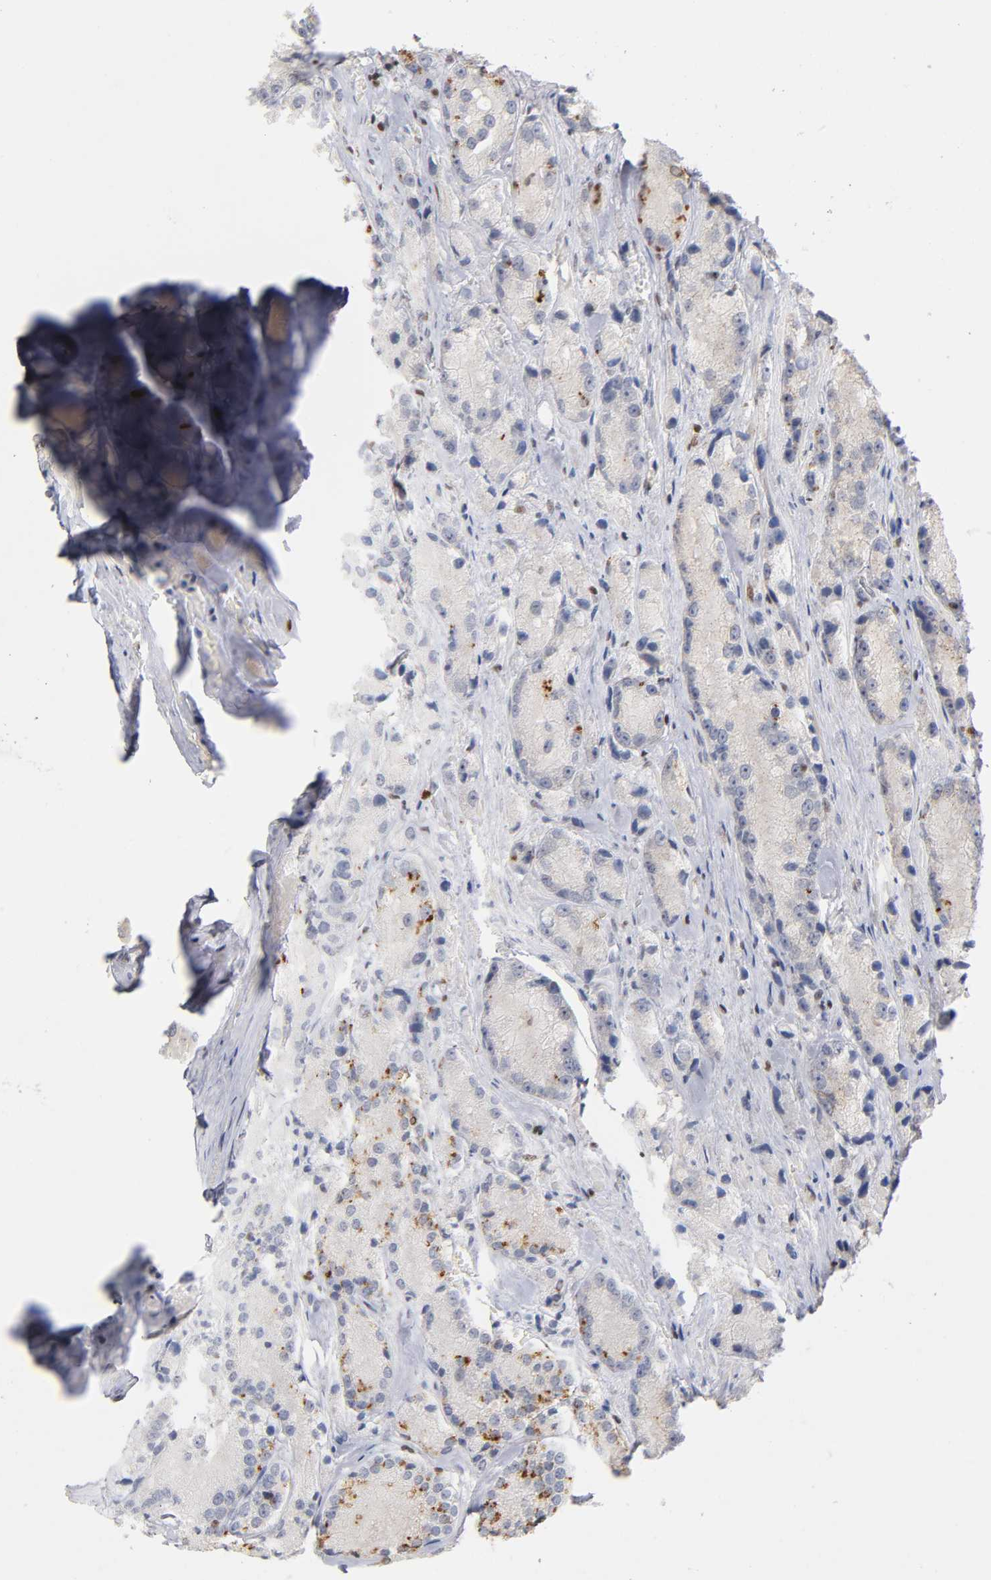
{"staining": {"intensity": "weak", "quantity": "<25%", "location": "cytoplasmic/membranous"}, "tissue": "prostate cancer", "cell_type": "Tumor cells", "image_type": "cancer", "snomed": [{"axis": "morphology", "description": "Adenocarcinoma, Low grade"}, {"axis": "topography", "description": "Prostate"}], "caption": "Tumor cells show no significant staining in adenocarcinoma (low-grade) (prostate).", "gene": "RUNX1", "patient": {"sex": "male", "age": 64}}